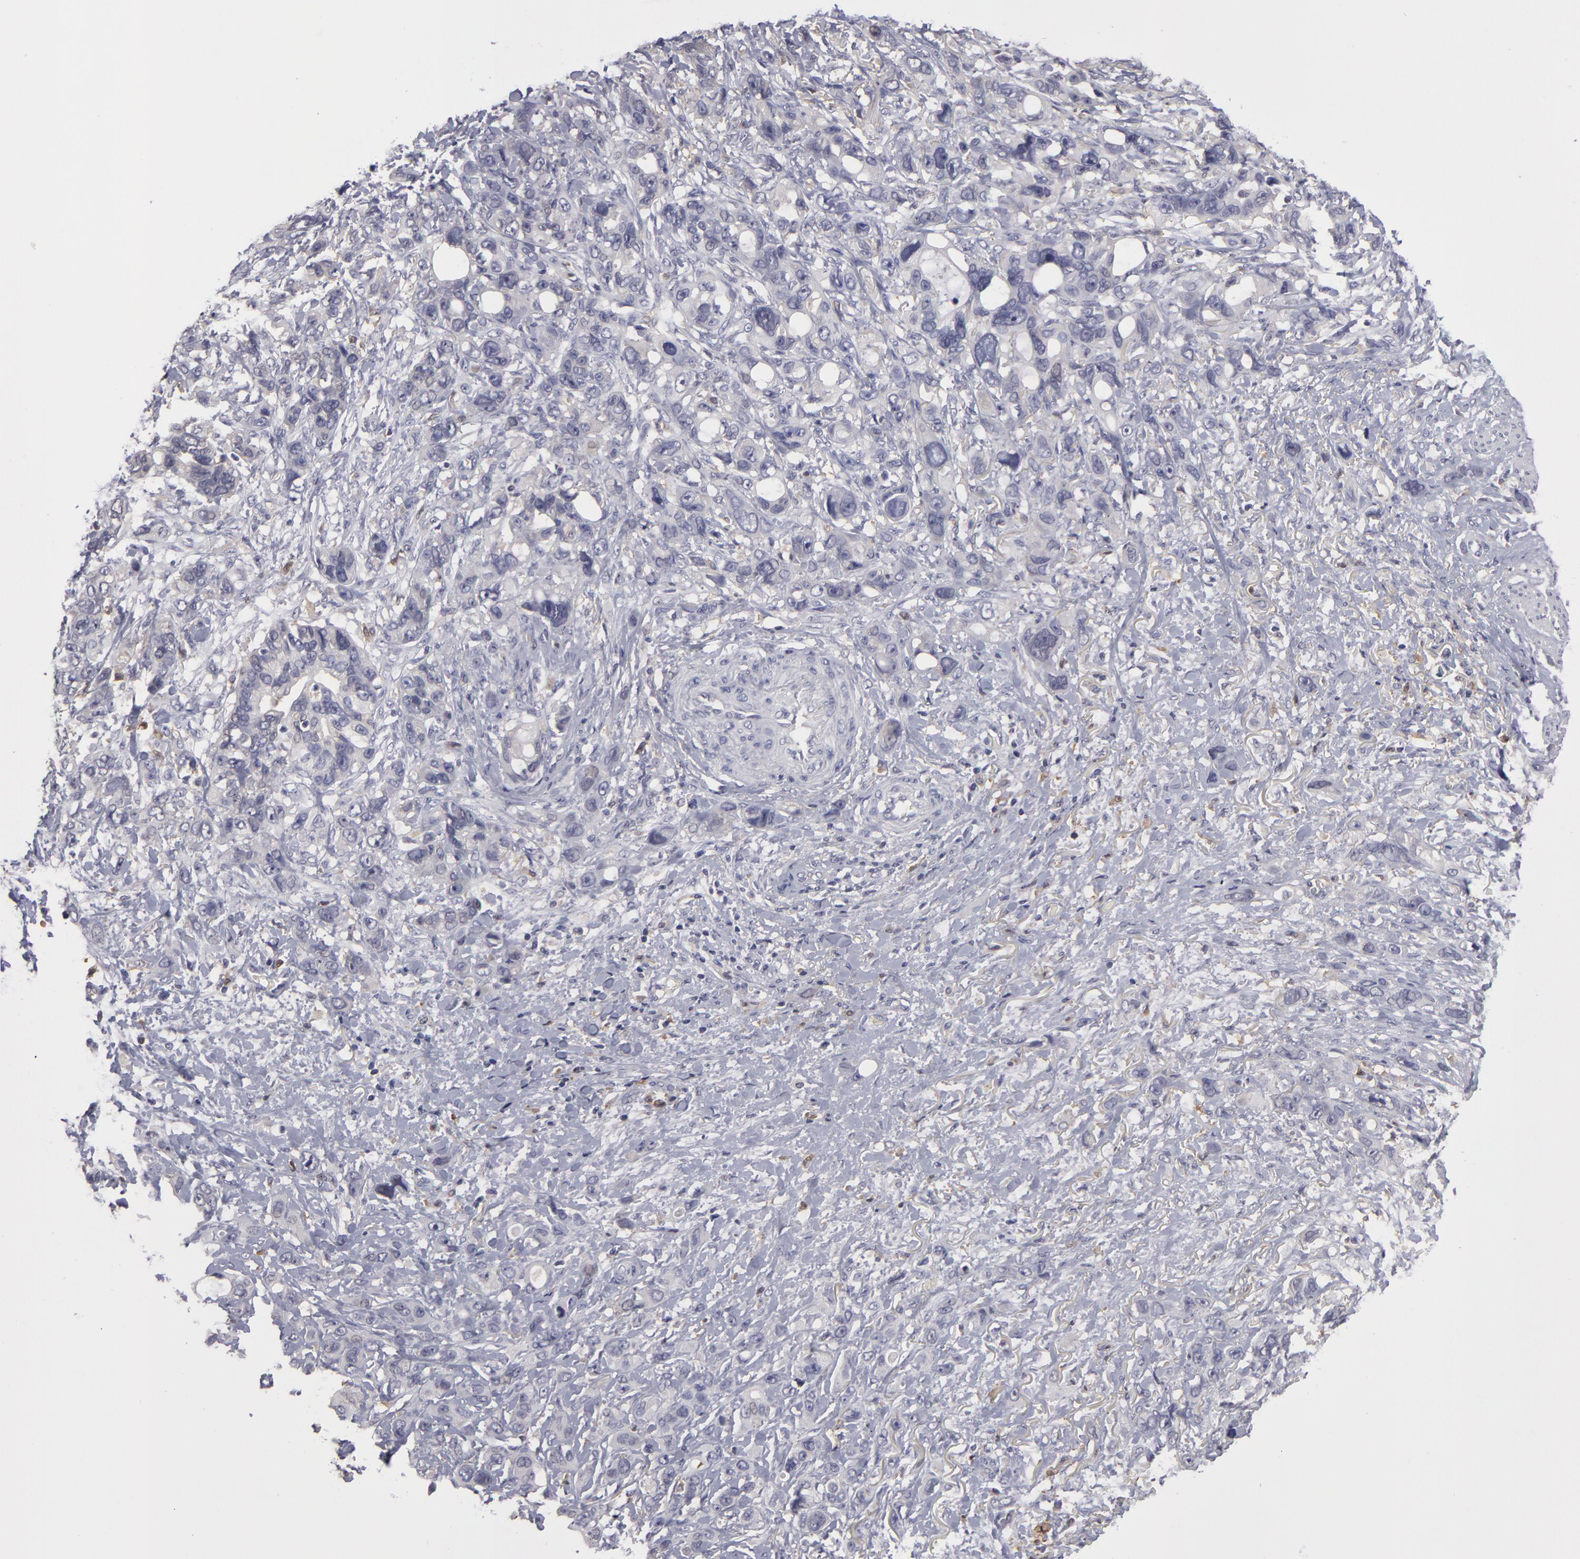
{"staining": {"intensity": "negative", "quantity": "none", "location": "none"}, "tissue": "stomach cancer", "cell_type": "Tumor cells", "image_type": "cancer", "snomed": [{"axis": "morphology", "description": "Adenocarcinoma, NOS"}, {"axis": "topography", "description": "Stomach, upper"}], "caption": "There is no significant positivity in tumor cells of adenocarcinoma (stomach). (DAB immunohistochemistry (IHC) with hematoxylin counter stain).", "gene": "GNPDA1", "patient": {"sex": "male", "age": 47}}